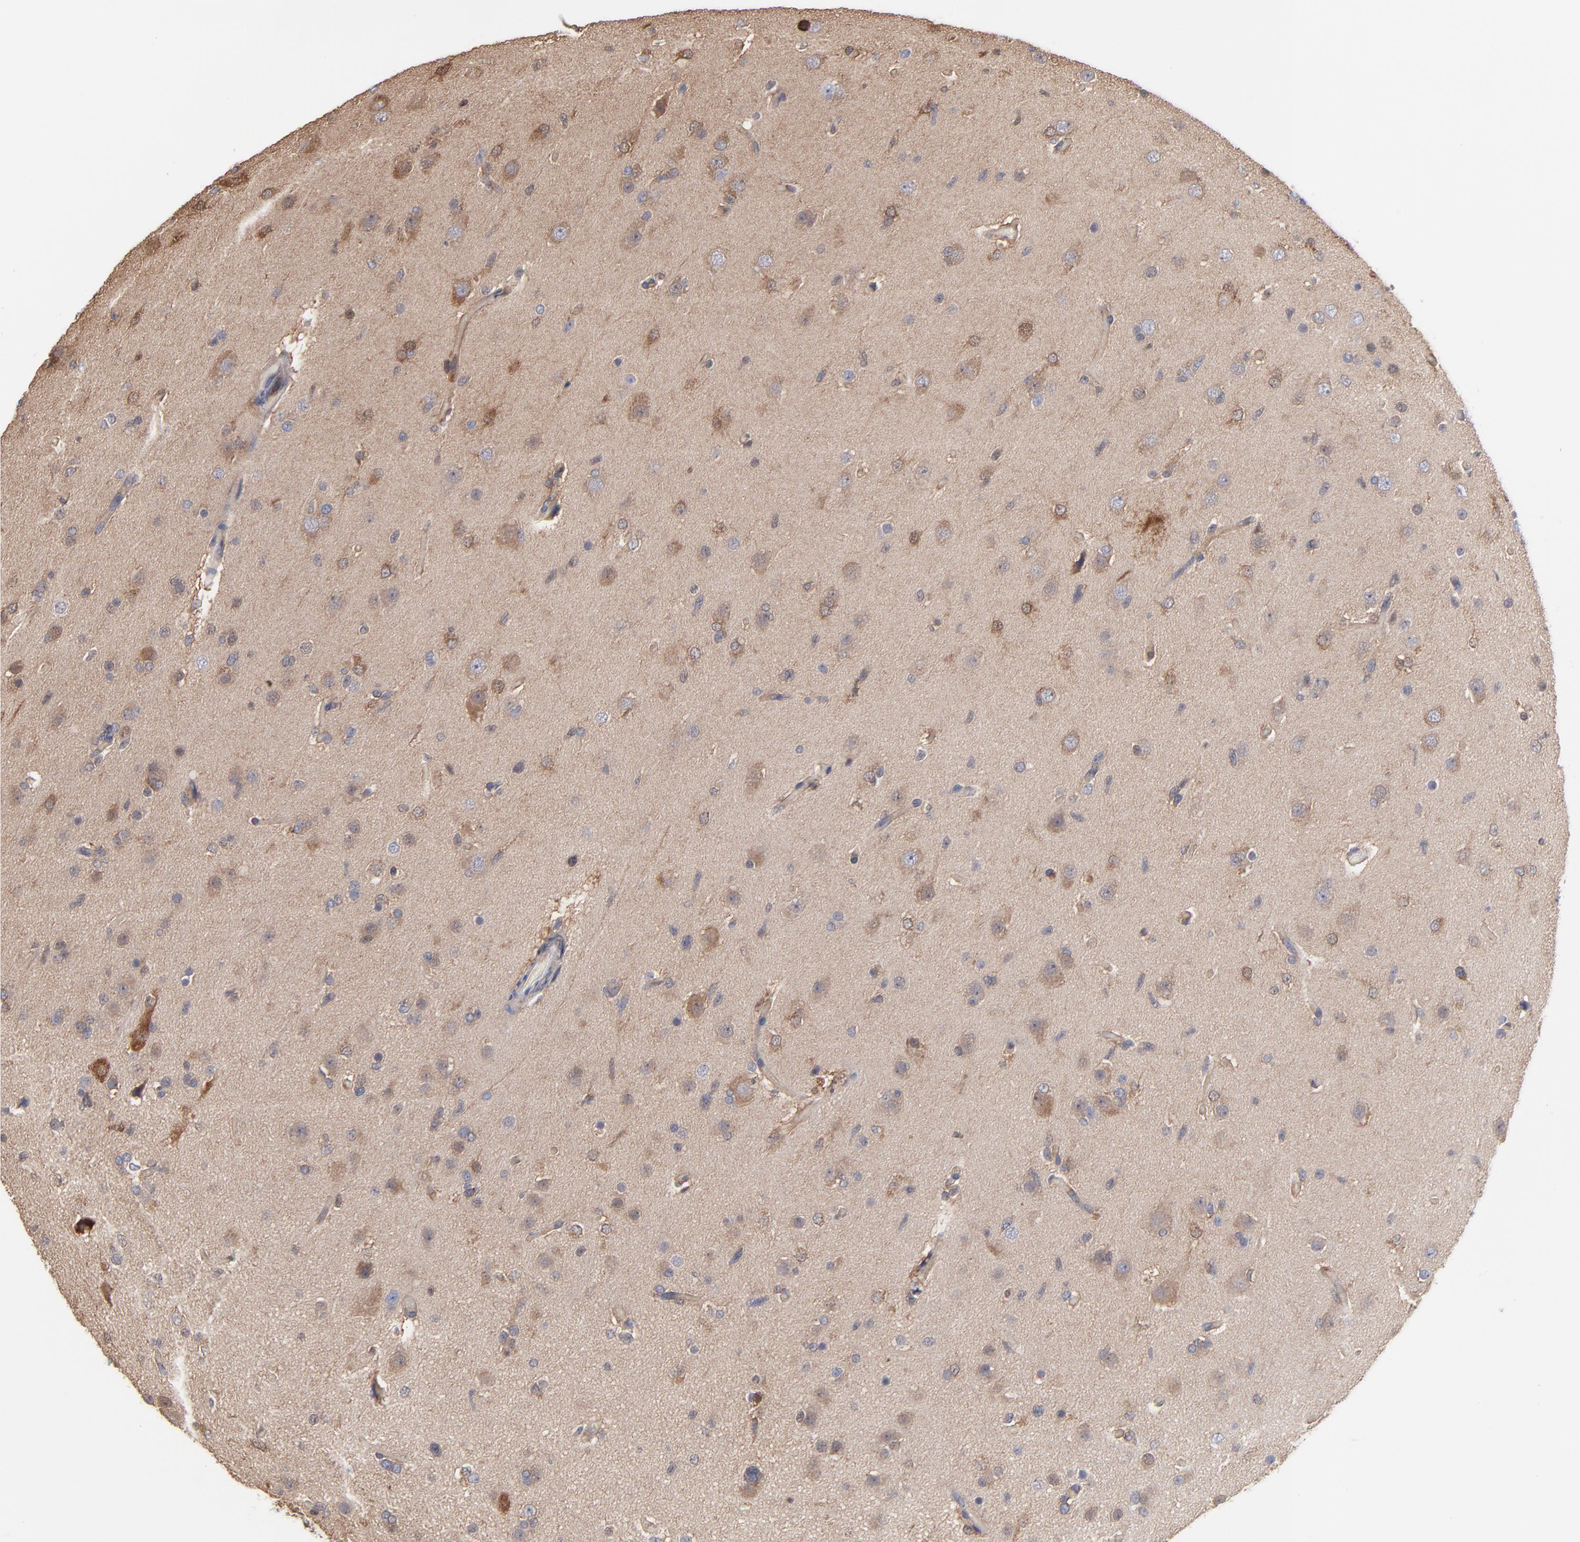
{"staining": {"intensity": "weak", "quantity": "<25%", "location": "cytoplasmic/membranous"}, "tissue": "glioma", "cell_type": "Tumor cells", "image_type": "cancer", "snomed": [{"axis": "morphology", "description": "Glioma, malignant, High grade"}, {"axis": "topography", "description": "Brain"}], "caption": "IHC photomicrograph of neoplastic tissue: human glioma stained with DAB (3,3'-diaminobenzidine) reveals no significant protein positivity in tumor cells.", "gene": "NFKBIA", "patient": {"sex": "male", "age": 33}}